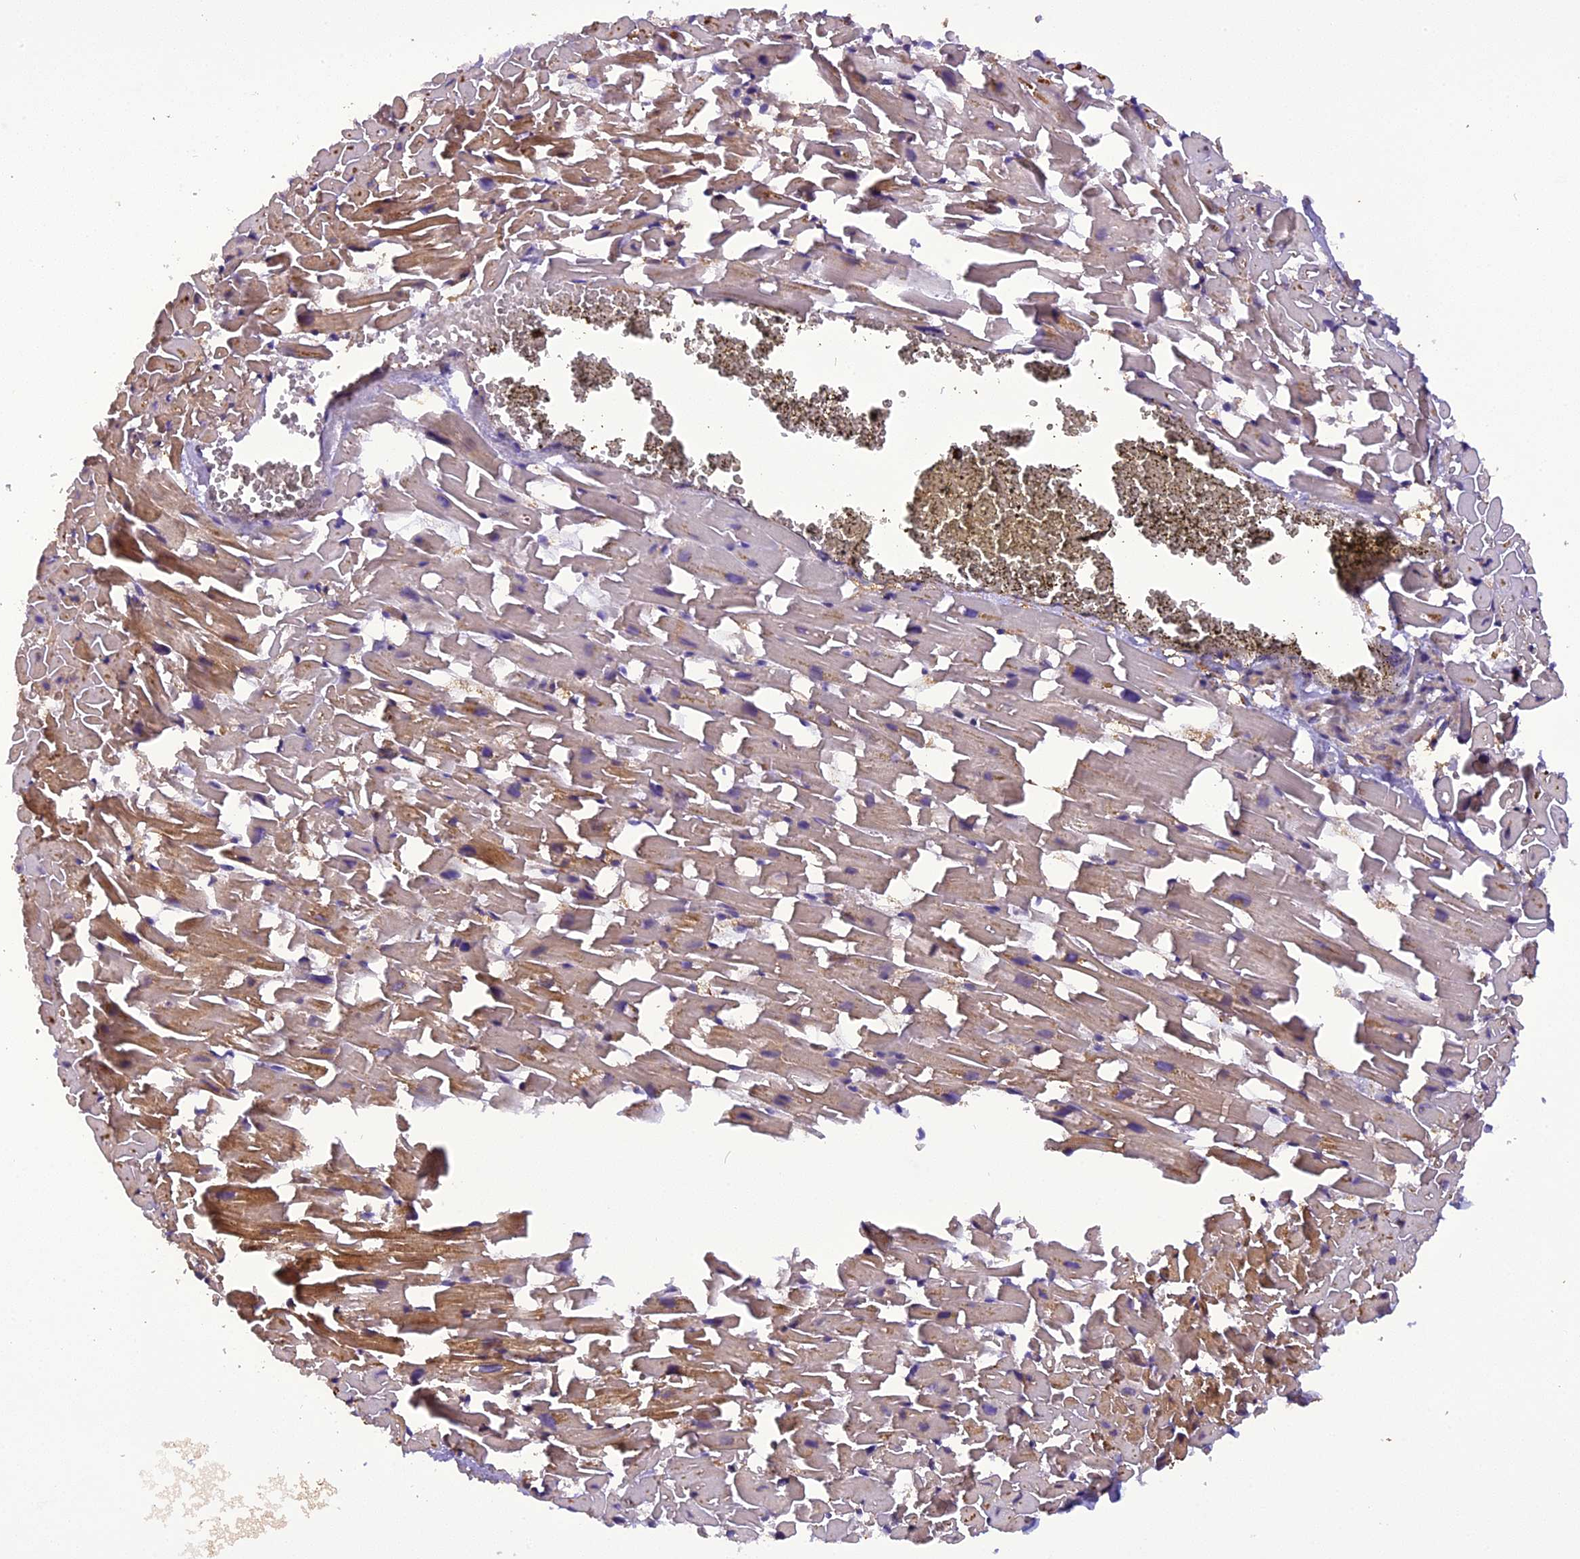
{"staining": {"intensity": "weak", "quantity": ">75%", "location": "cytoplasmic/membranous"}, "tissue": "heart muscle", "cell_type": "Cardiomyocytes", "image_type": "normal", "snomed": [{"axis": "morphology", "description": "Normal tissue, NOS"}, {"axis": "topography", "description": "Heart"}], "caption": "The immunohistochemical stain highlights weak cytoplasmic/membranous expression in cardiomyocytes of unremarkable heart muscle. Immunohistochemistry (ihc) stains the protein of interest in brown and the nuclei are stained blue.", "gene": "STOML1", "patient": {"sex": "female", "age": 64}}